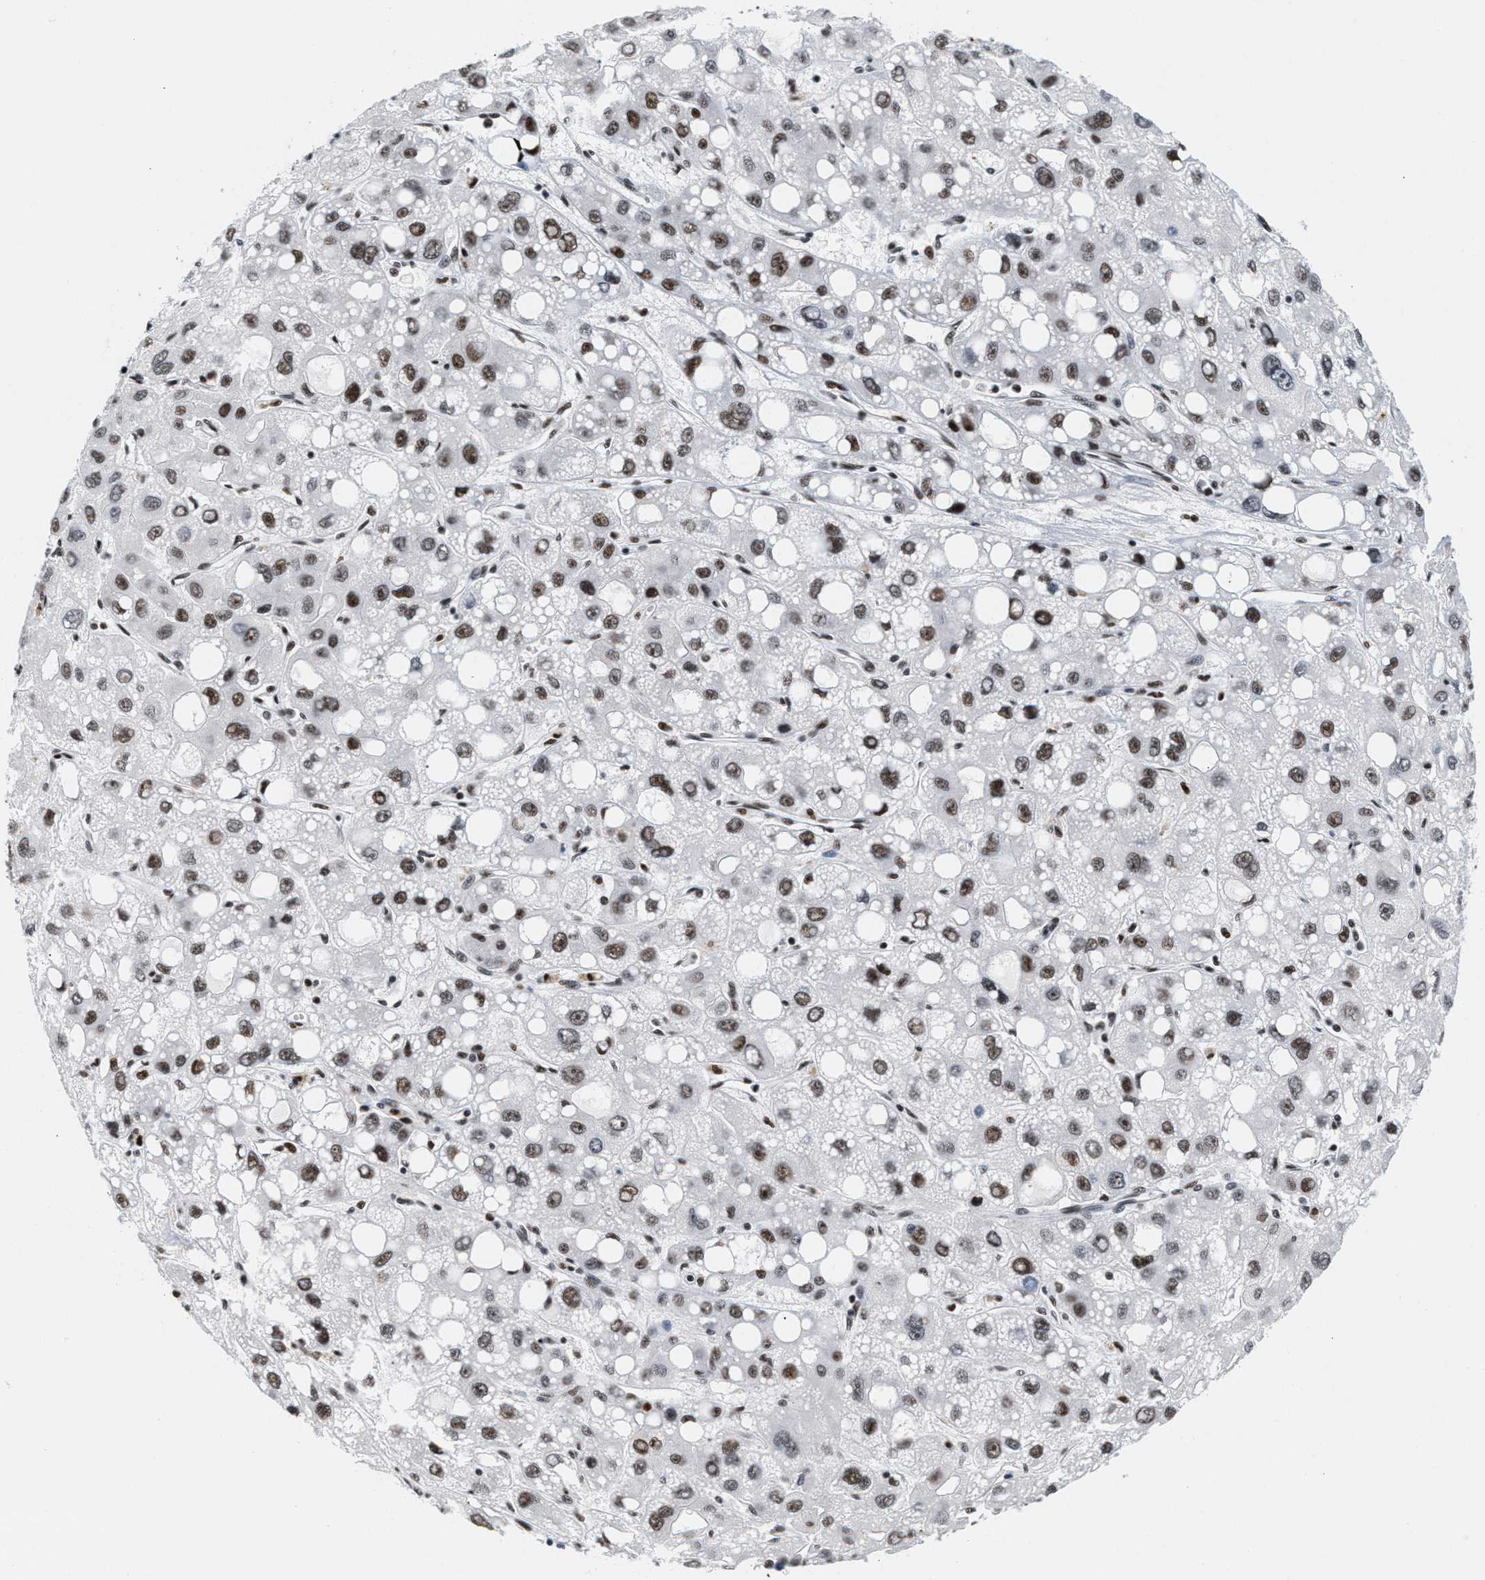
{"staining": {"intensity": "moderate", "quantity": ">75%", "location": "nuclear"}, "tissue": "liver cancer", "cell_type": "Tumor cells", "image_type": "cancer", "snomed": [{"axis": "morphology", "description": "Carcinoma, Hepatocellular, NOS"}, {"axis": "topography", "description": "Liver"}], "caption": "Hepatocellular carcinoma (liver) tissue reveals moderate nuclear positivity in about >75% of tumor cells", "gene": "RAD50", "patient": {"sex": "male", "age": 55}}